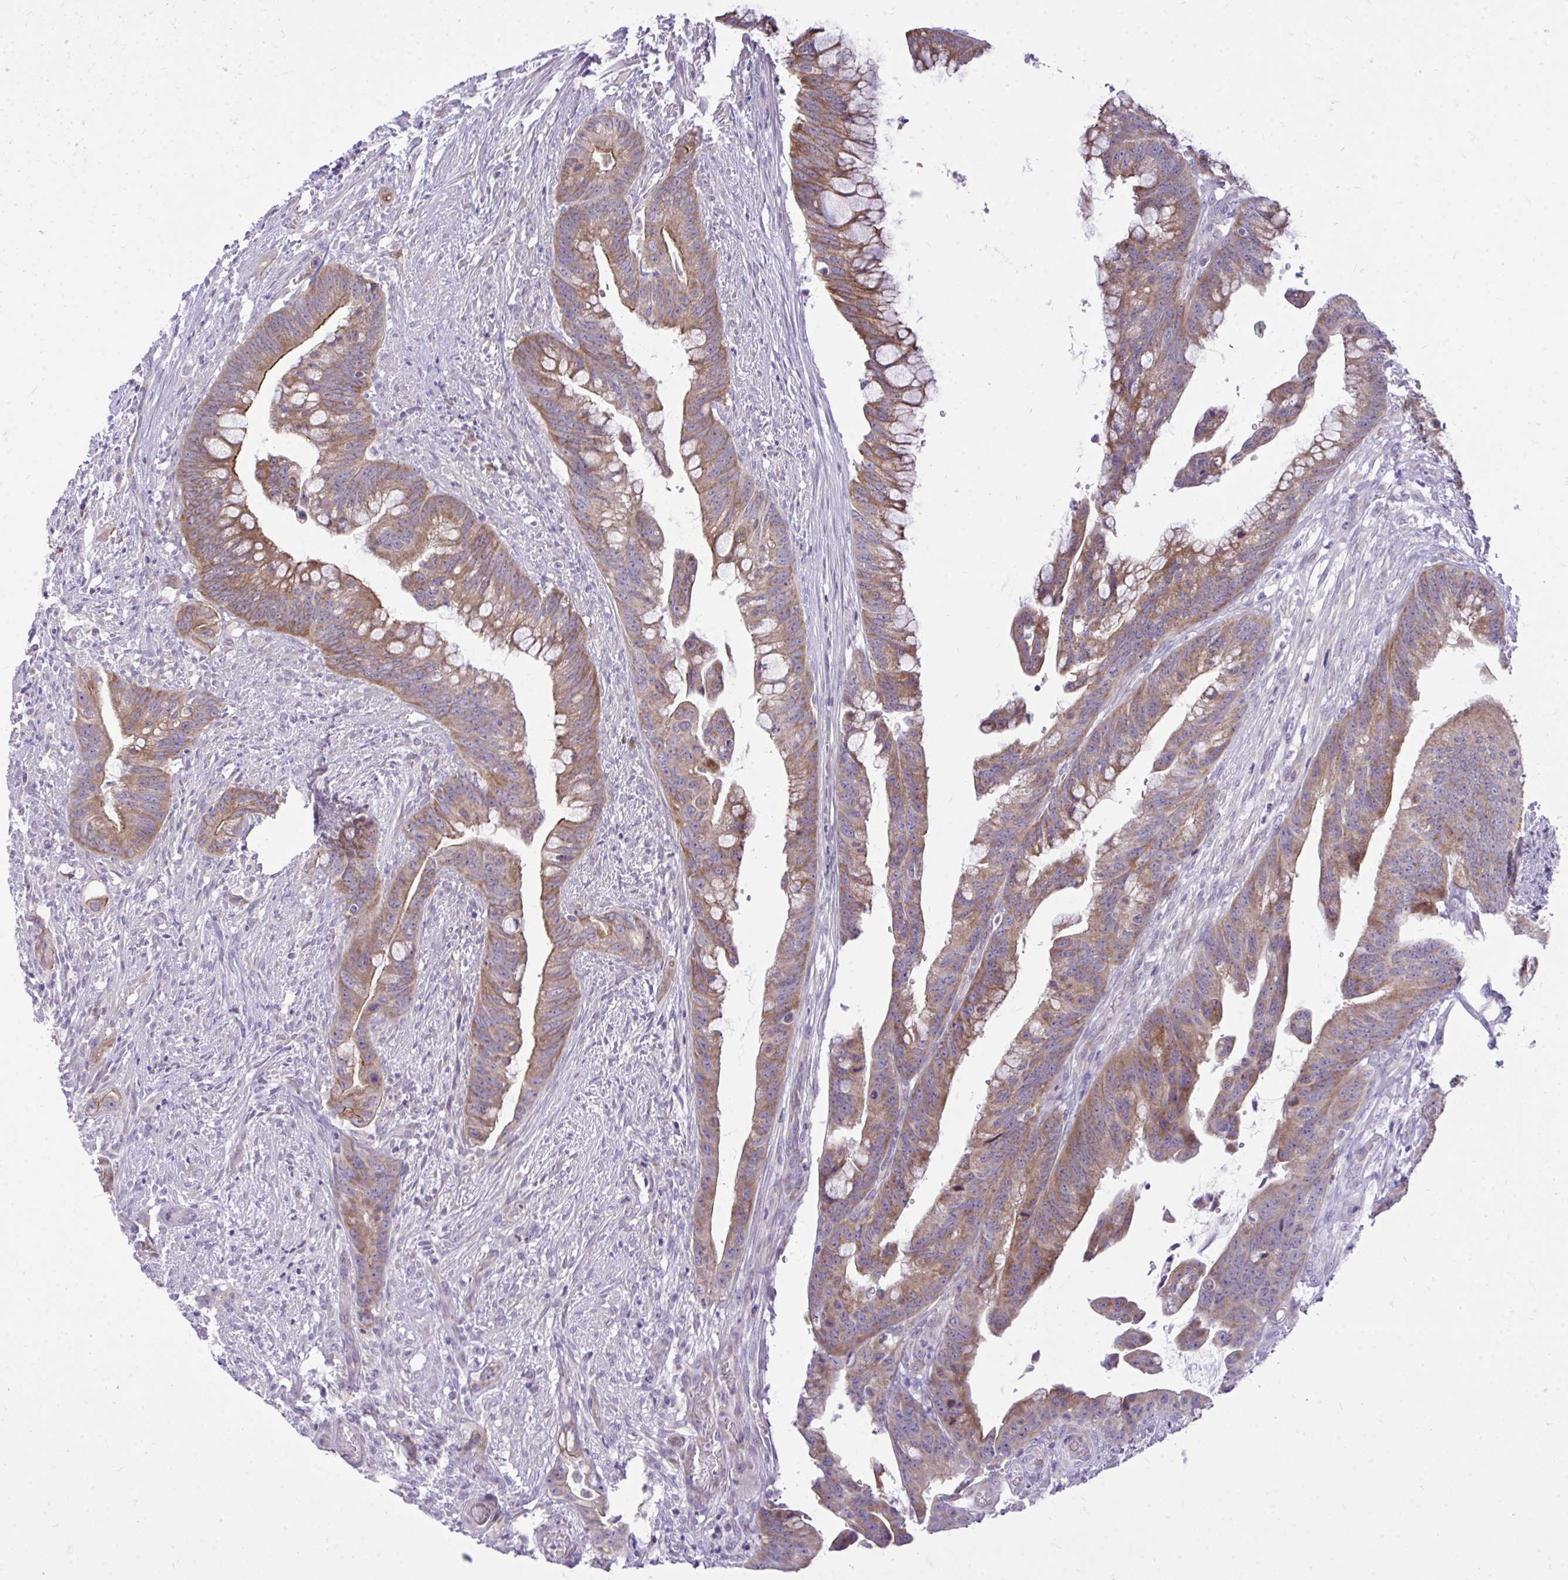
{"staining": {"intensity": "moderate", "quantity": ">75%", "location": "cytoplasmic/membranous"}, "tissue": "colorectal cancer", "cell_type": "Tumor cells", "image_type": "cancer", "snomed": [{"axis": "morphology", "description": "Adenocarcinoma, NOS"}, {"axis": "topography", "description": "Colon"}], "caption": "Immunohistochemical staining of colorectal adenocarcinoma displays medium levels of moderate cytoplasmic/membranous staining in approximately >75% of tumor cells.", "gene": "SPTBN2", "patient": {"sex": "male", "age": 62}}